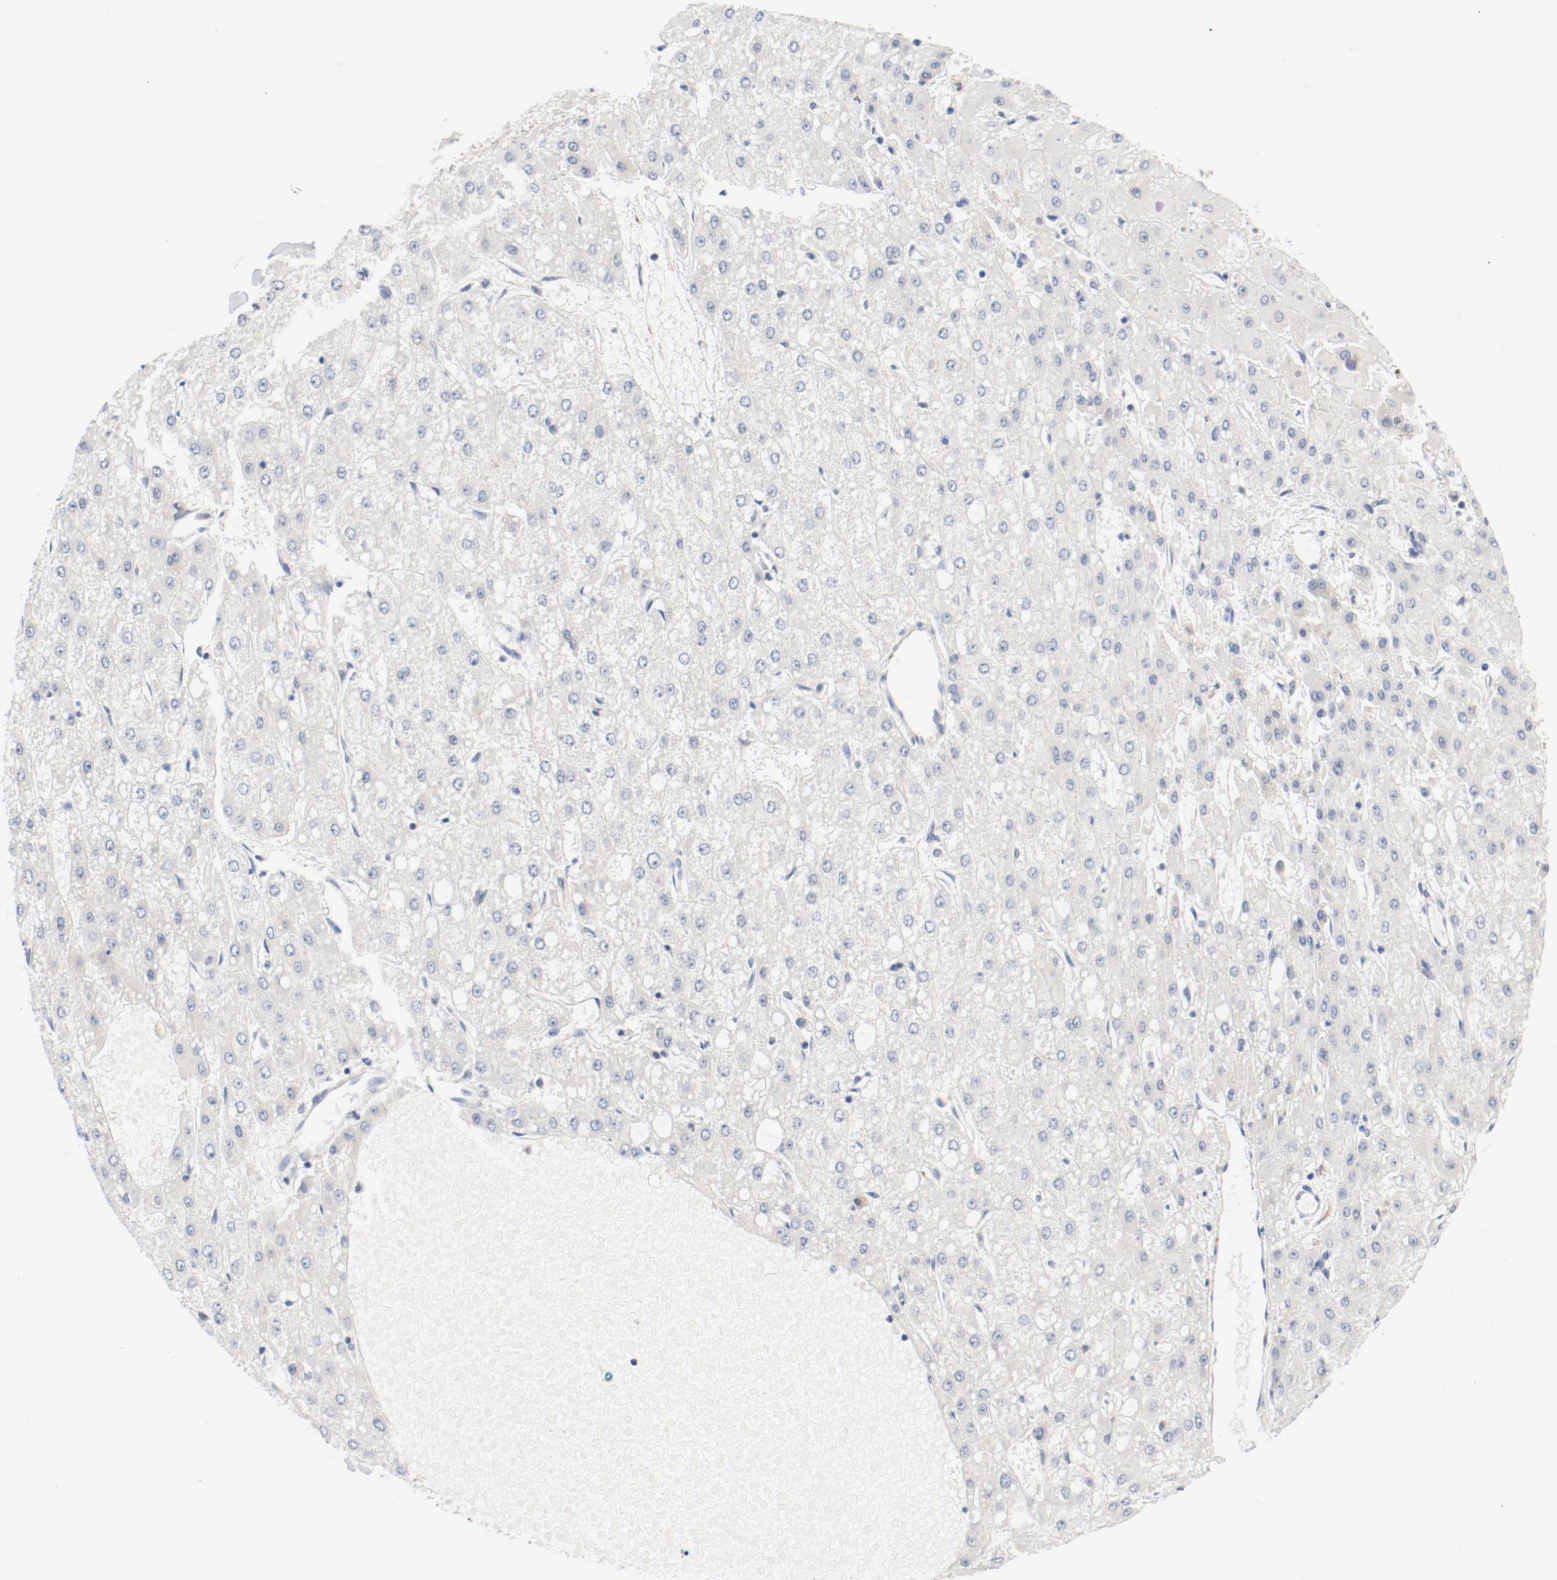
{"staining": {"intensity": "weak", "quantity": "25%-75%", "location": "cytoplasmic/membranous"}, "tissue": "liver cancer", "cell_type": "Tumor cells", "image_type": "cancer", "snomed": [{"axis": "morphology", "description": "Carcinoma, Hepatocellular, NOS"}, {"axis": "topography", "description": "Liver"}], "caption": "A brown stain highlights weak cytoplasmic/membranous expression of a protein in liver cancer tumor cells. (Brightfield microscopy of DAB IHC at high magnification).", "gene": "PDPK1", "patient": {"sex": "female", "age": 52}}